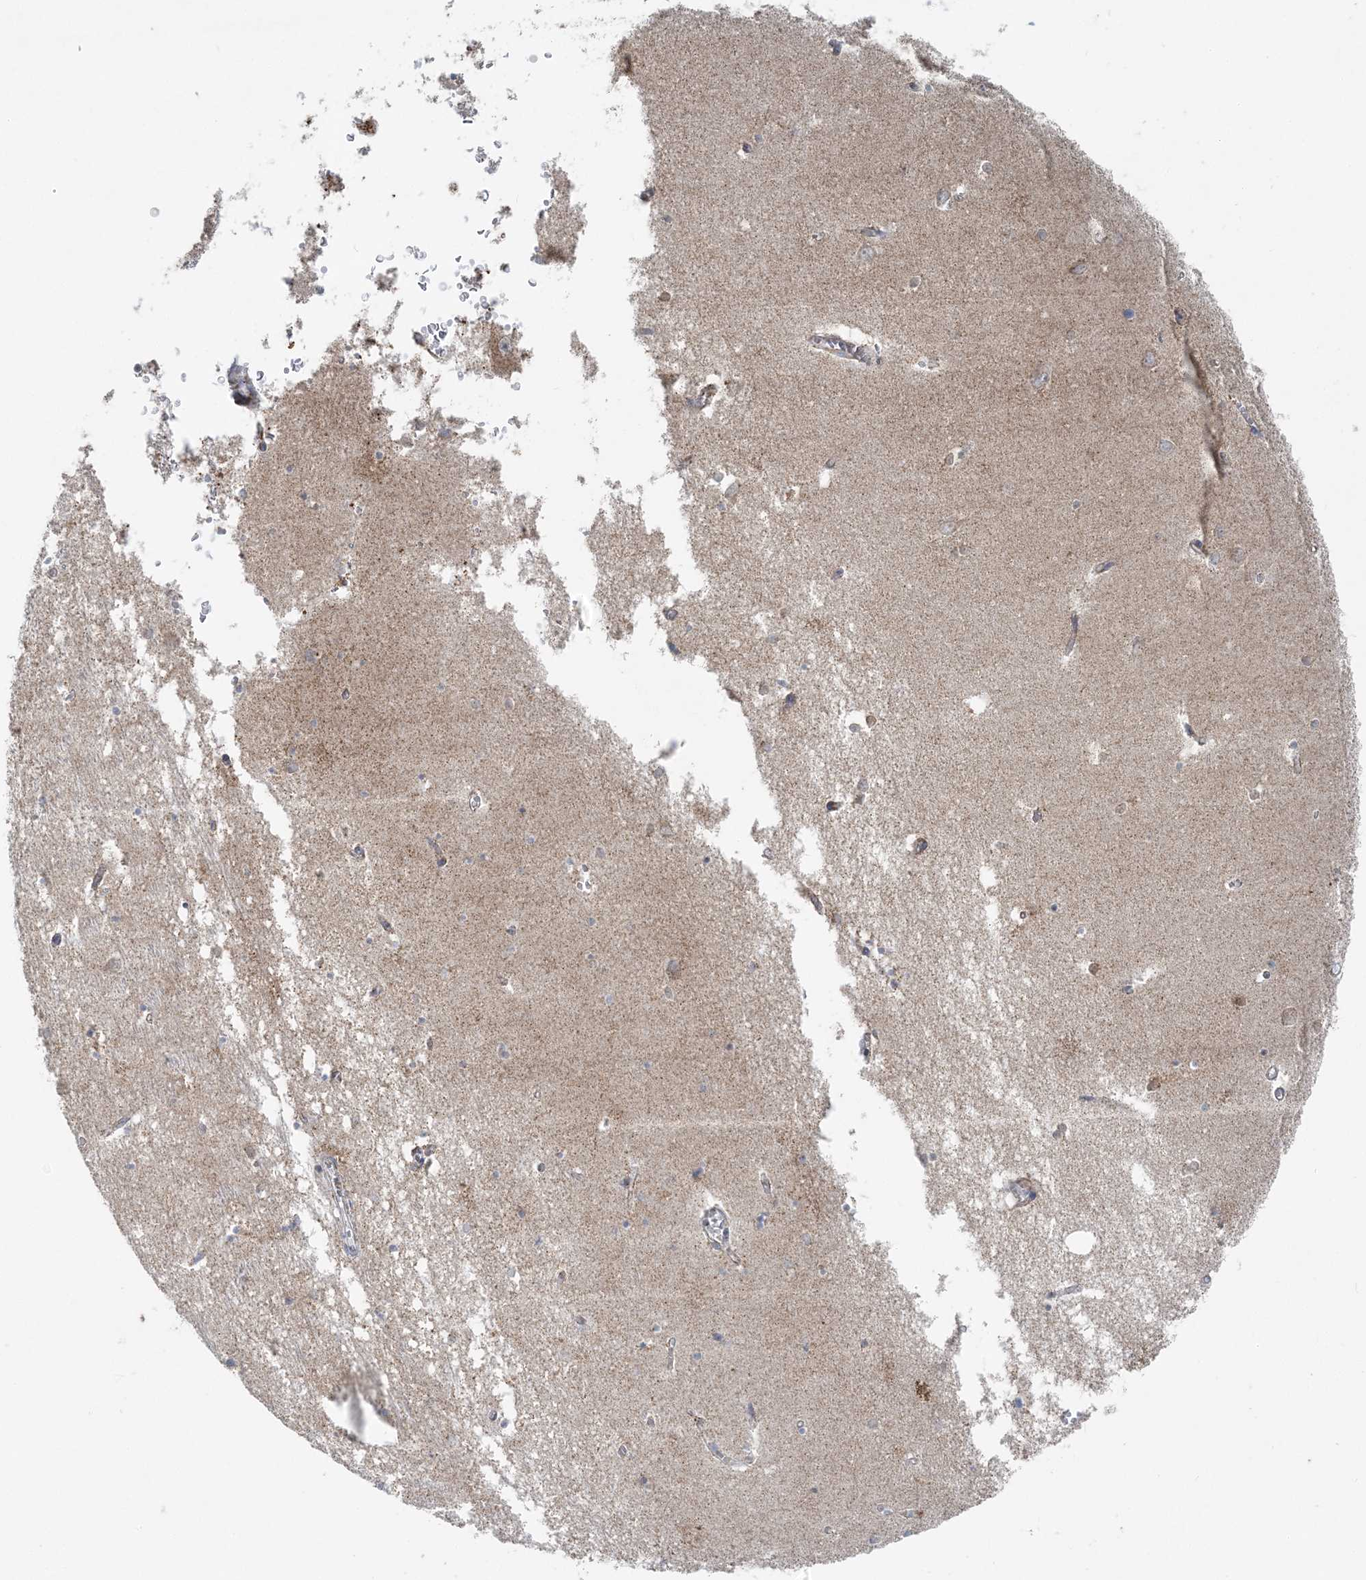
{"staining": {"intensity": "weak", "quantity": "<25%", "location": "cytoplasmic/membranous"}, "tissue": "hippocampus", "cell_type": "Glial cells", "image_type": "normal", "snomed": [{"axis": "morphology", "description": "Normal tissue, NOS"}, {"axis": "topography", "description": "Hippocampus"}], "caption": "Immunohistochemistry histopathology image of normal human hippocampus stained for a protein (brown), which shows no expression in glial cells.", "gene": "PCCB", "patient": {"sex": "male", "age": 70}}